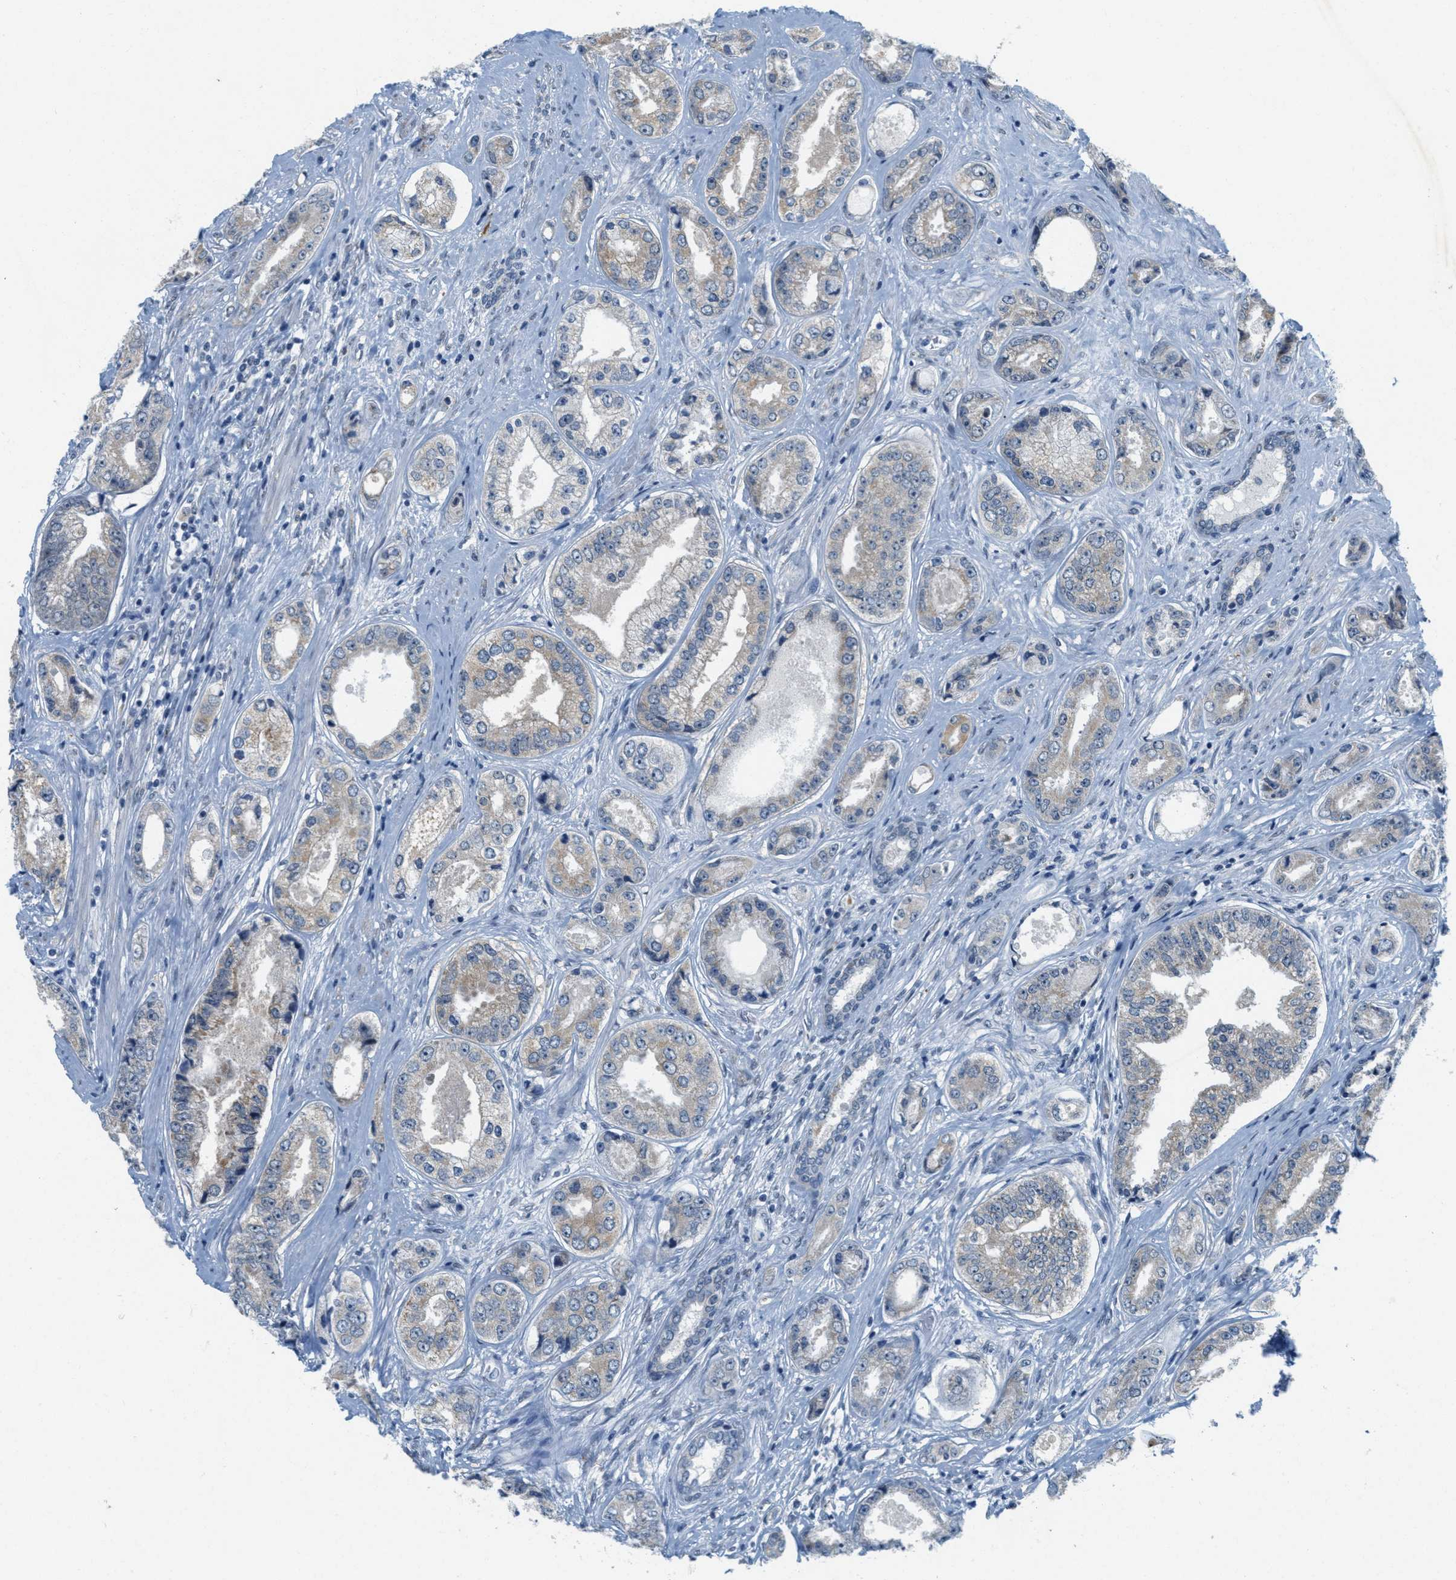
{"staining": {"intensity": "weak", "quantity": "<25%", "location": "cytoplasmic/membranous"}, "tissue": "prostate cancer", "cell_type": "Tumor cells", "image_type": "cancer", "snomed": [{"axis": "morphology", "description": "Adenocarcinoma, High grade"}, {"axis": "topography", "description": "Prostate"}], "caption": "Tumor cells are negative for protein expression in human prostate cancer.", "gene": "HS3ST2", "patient": {"sex": "male", "age": 61}}